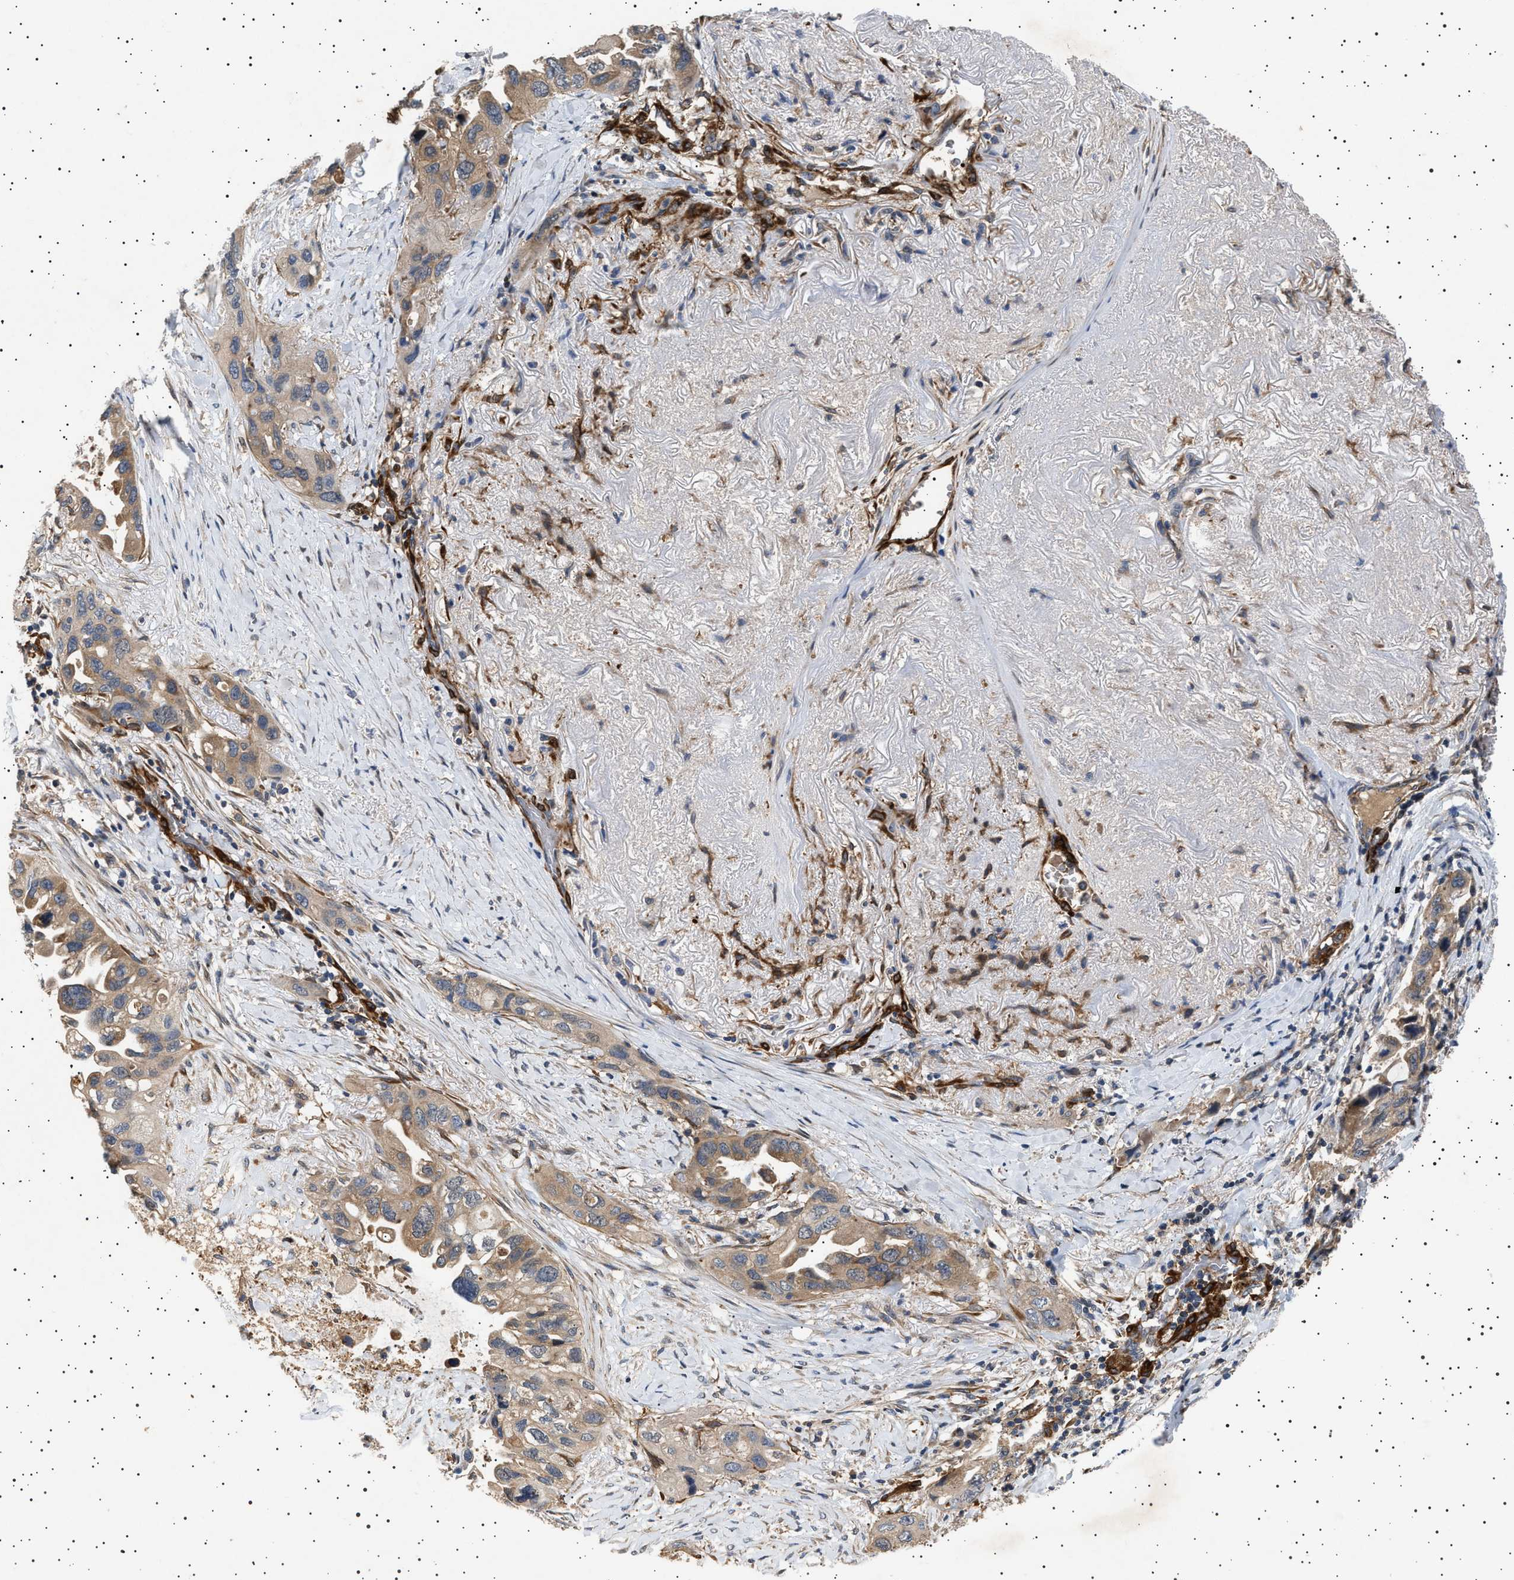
{"staining": {"intensity": "weak", "quantity": ">75%", "location": "cytoplasmic/membranous"}, "tissue": "lung cancer", "cell_type": "Tumor cells", "image_type": "cancer", "snomed": [{"axis": "morphology", "description": "Squamous cell carcinoma, NOS"}, {"axis": "topography", "description": "Lung"}], "caption": "About >75% of tumor cells in human squamous cell carcinoma (lung) display weak cytoplasmic/membranous protein positivity as visualized by brown immunohistochemical staining.", "gene": "GUCY1B1", "patient": {"sex": "female", "age": 73}}